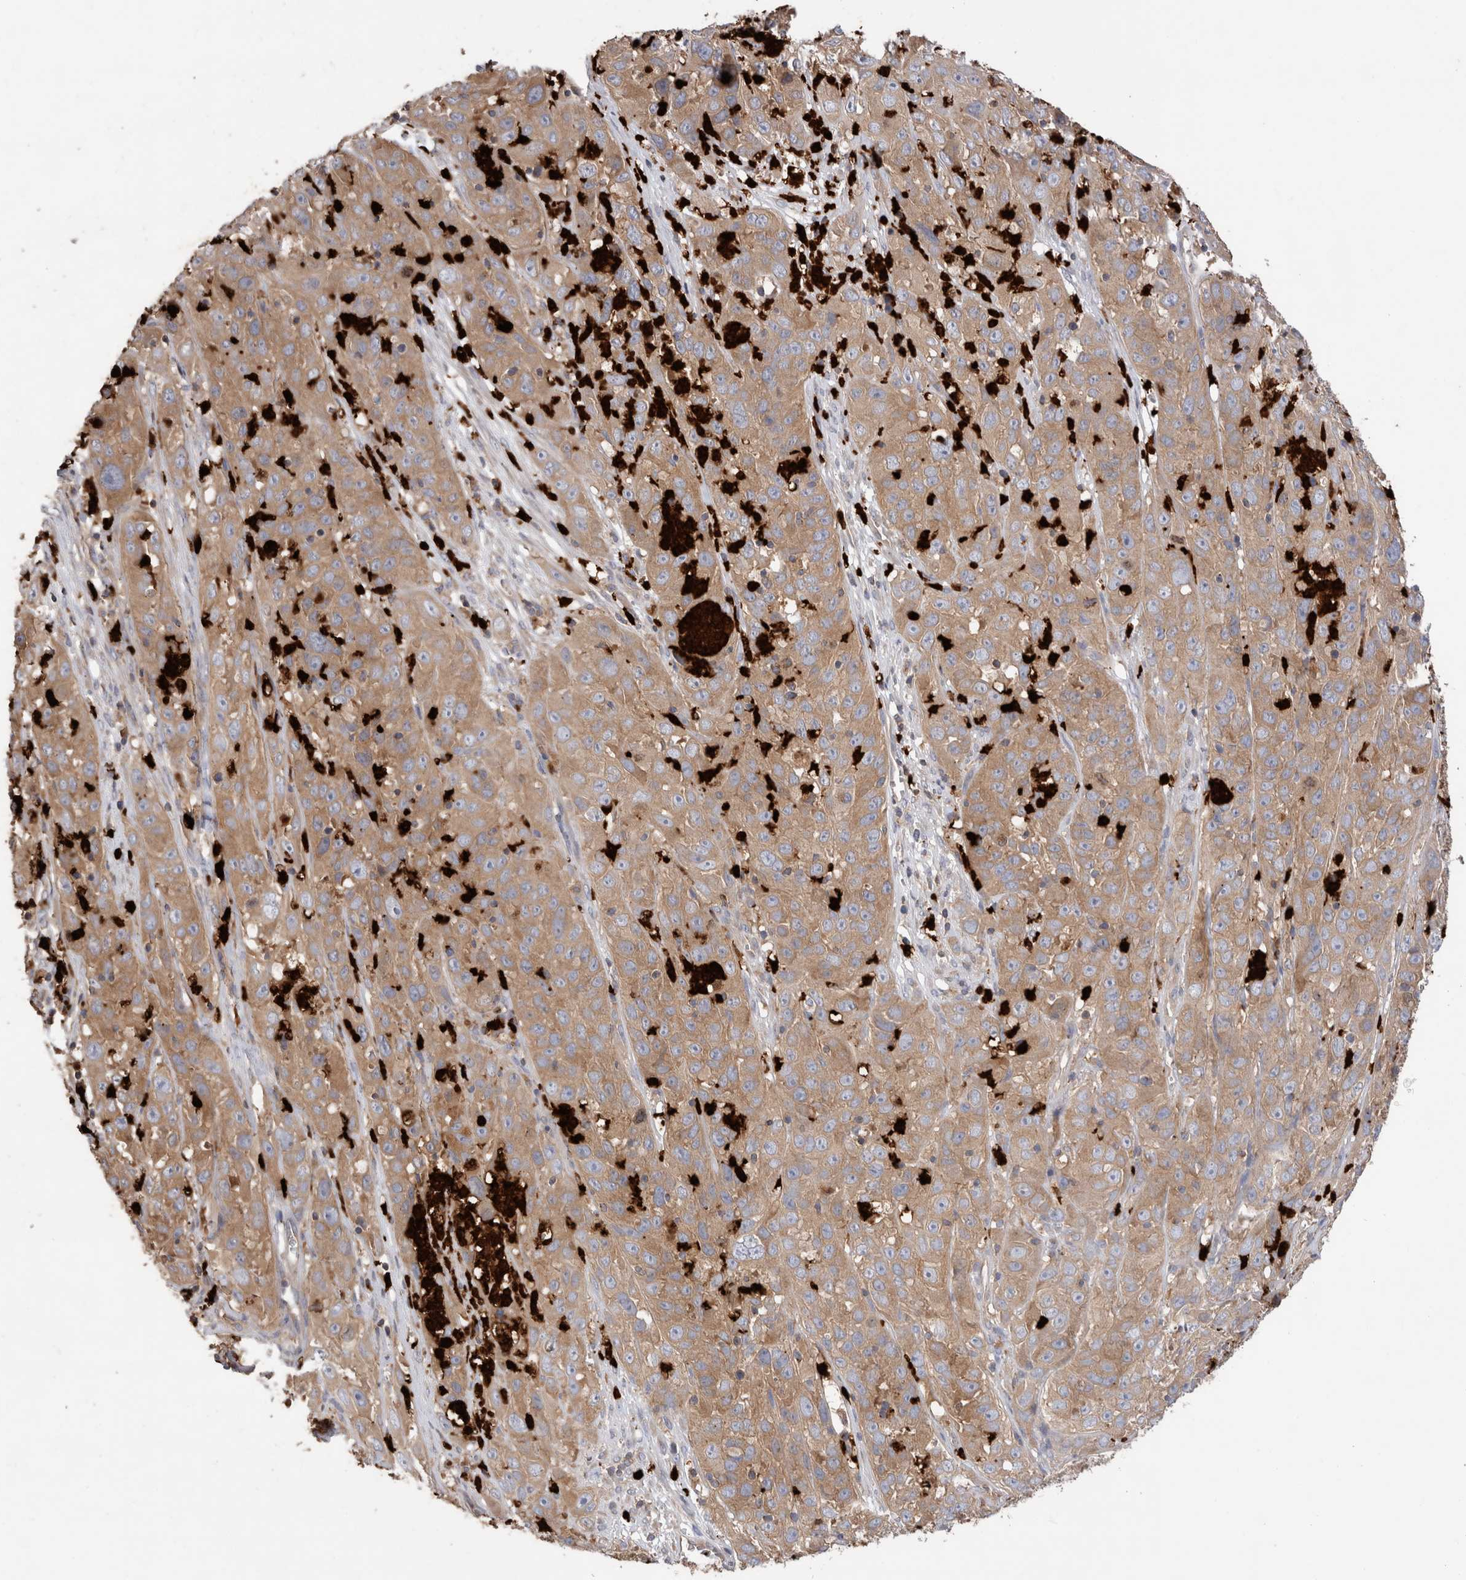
{"staining": {"intensity": "moderate", "quantity": ">75%", "location": "cytoplasmic/membranous"}, "tissue": "cervical cancer", "cell_type": "Tumor cells", "image_type": "cancer", "snomed": [{"axis": "morphology", "description": "Squamous cell carcinoma, NOS"}, {"axis": "topography", "description": "Cervix"}], "caption": "Moderate cytoplasmic/membranous positivity for a protein is seen in about >75% of tumor cells of cervical cancer (squamous cell carcinoma) using immunohistochemistry (IHC).", "gene": "NXT2", "patient": {"sex": "female", "age": 32}}